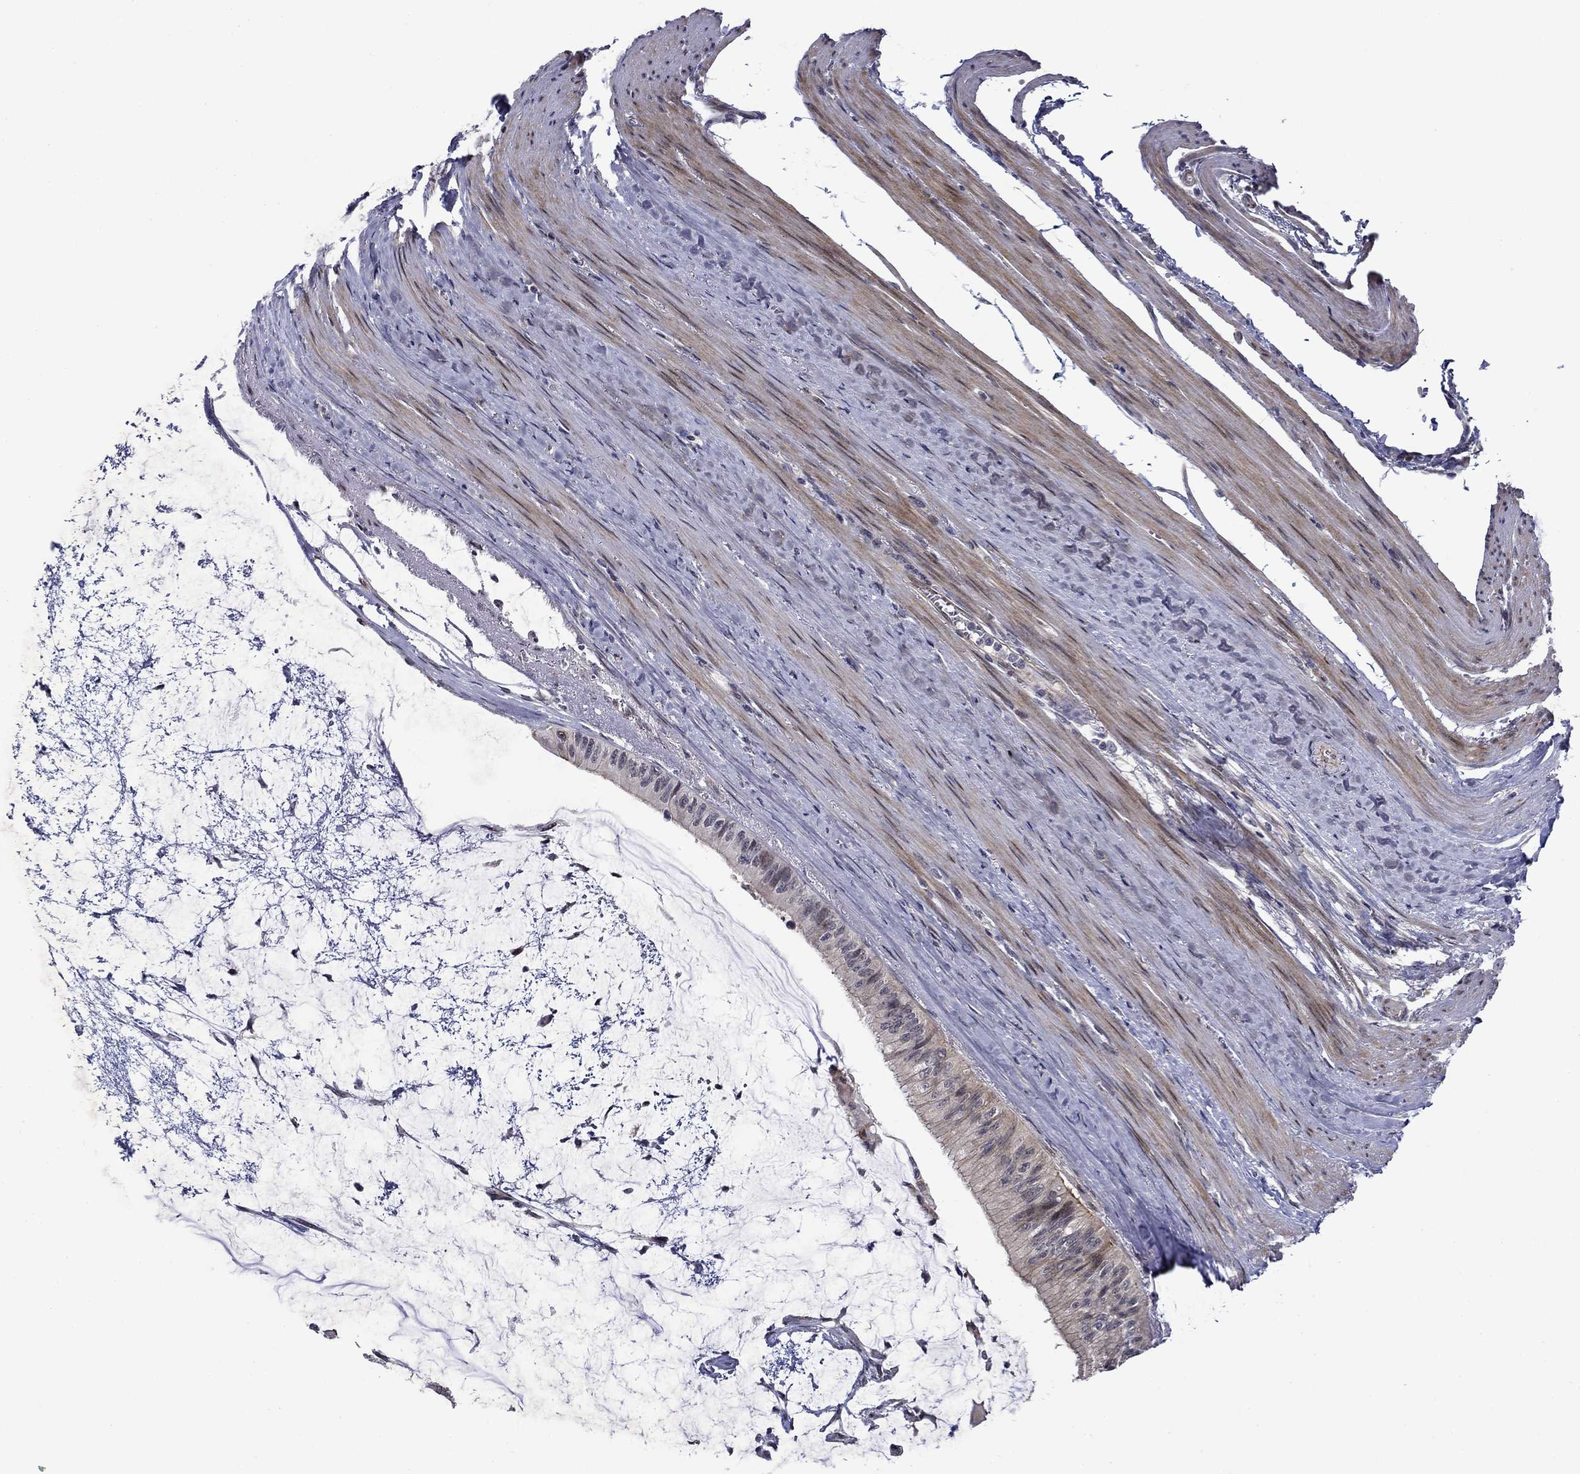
{"staining": {"intensity": "moderate", "quantity": "<25%", "location": "cytoplasmic/membranous"}, "tissue": "colorectal cancer", "cell_type": "Tumor cells", "image_type": "cancer", "snomed": [{"axis": "morphology", "description": "Normal tissue, NOS"}, {"axis": "morphology", "description": "Adenocarcinoma, NOS"}, {"axis": "topography", "description": "Colon"}], "caption": "Human colorectal adenocarcinoma stained with a protein marker exhibits moderate staining in tumor cells.", "gene": "B3GAT1", "patient": {"sex": "male", "age": 65}}